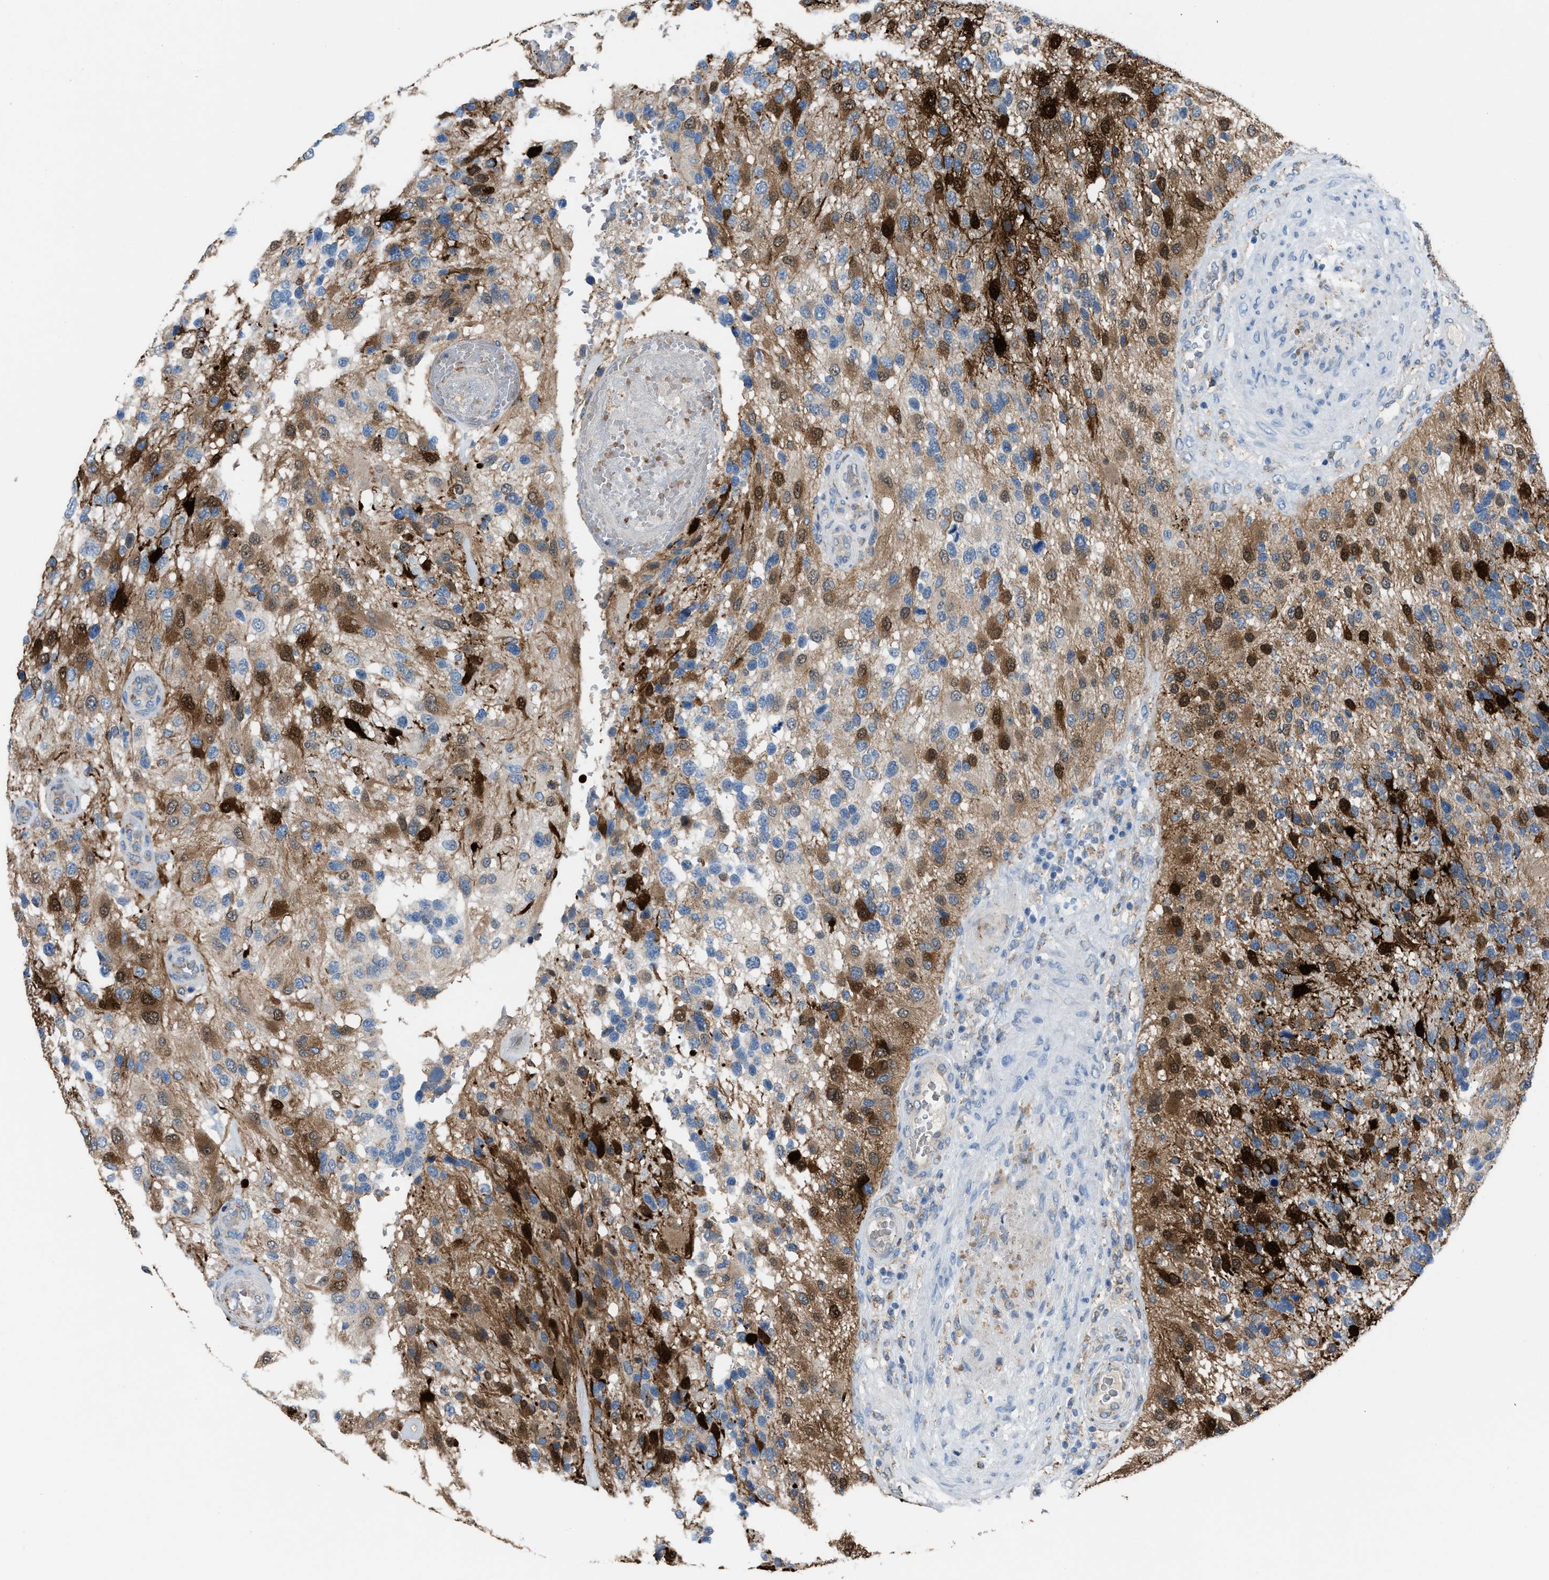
{"staining": {"intensity": "moderate", "quantity": "<25%", "location": "cytoplasmic/membranous"}, "tissue": "glioma", "cell_type": "Tumor cells", "image_type": "cancer", "snomed": [{"axis": "morphology", "description": "Glioma, malignant, High grade"}, {"axis": "topography", "description": "Brain"}], "caption": "Brown immunohistochemical staining in human malignant high-grade glioma shows moderate cytoplasmic/membranous positivity in about <25% of tumor cells.", "gene": "CA3", "patient": {"sex": "female", "age": 58}}